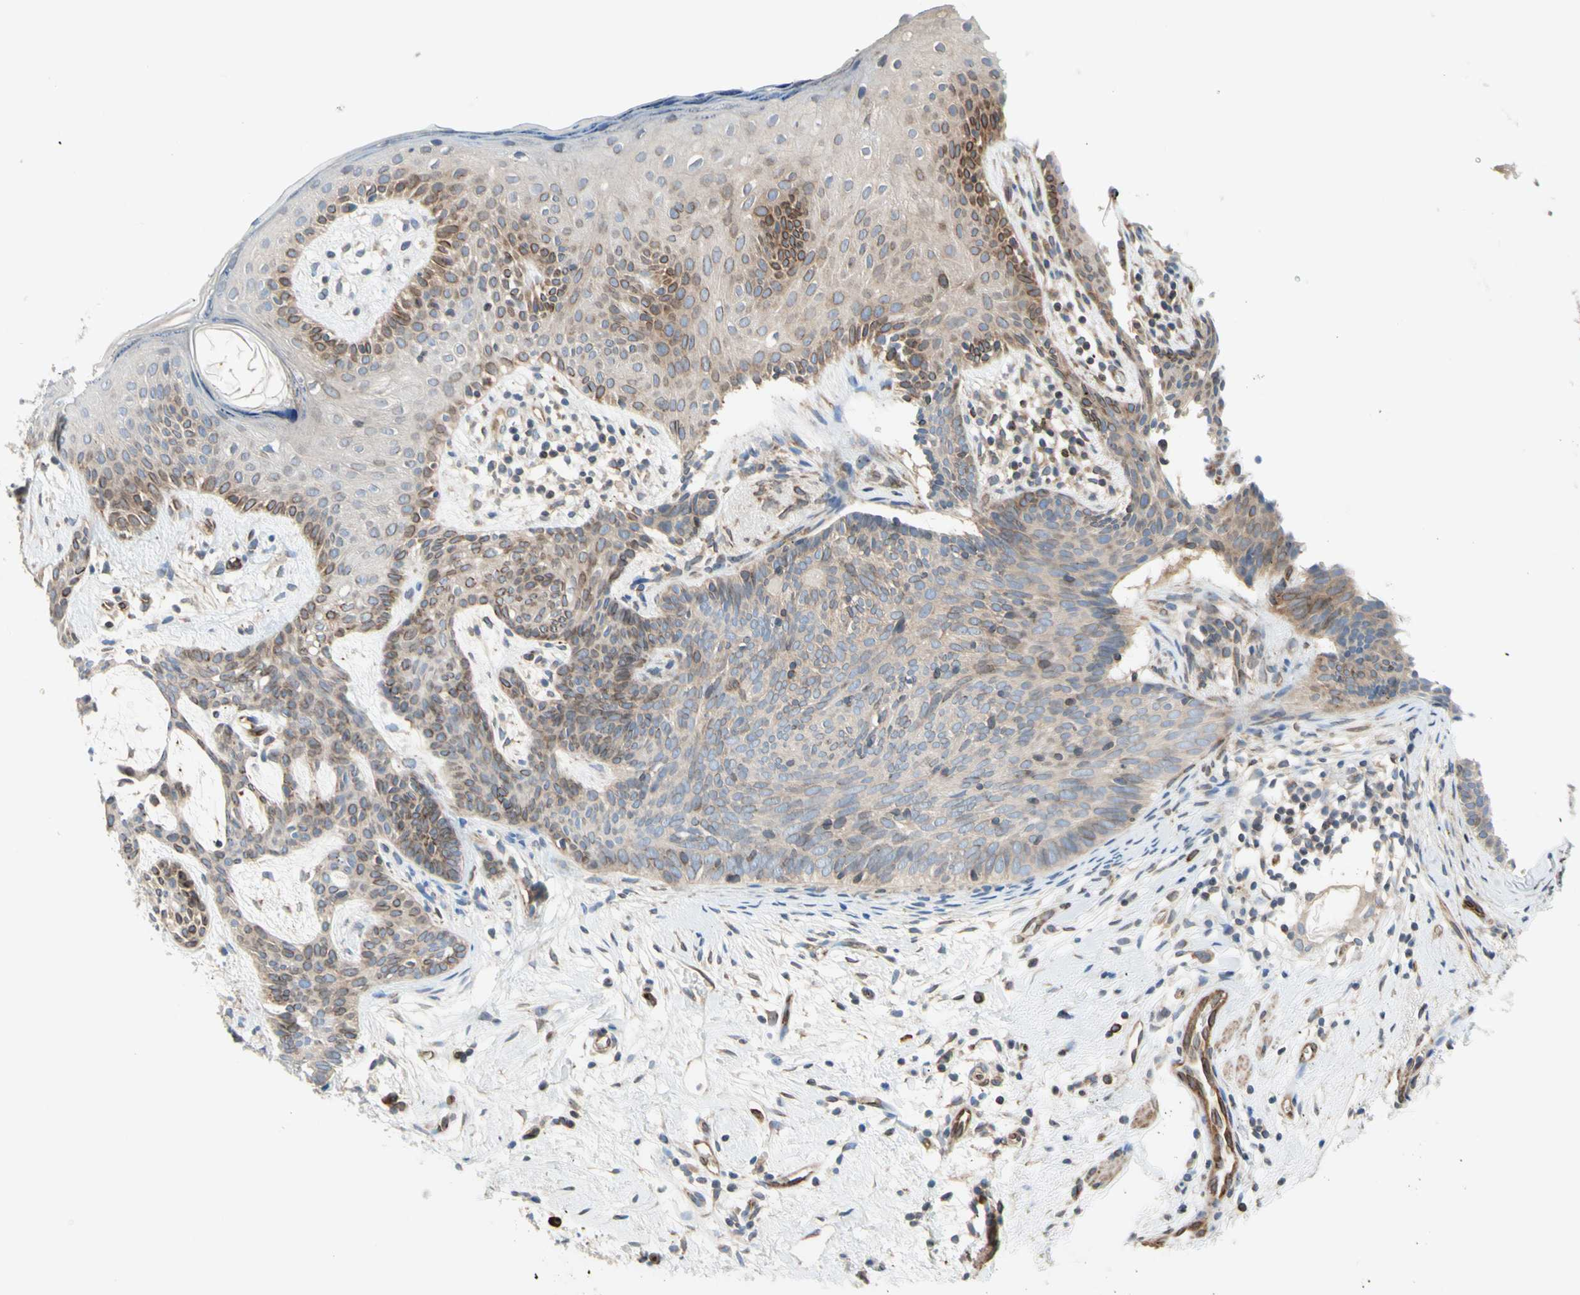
{"staining": {"intensity": "moderate", "quantity": "25%-75%", "location": "cytoplasmic/membranous"}, "tissue": "skin cancer", "cell_type": "Tumor cells", "image_type": "cancer", "snomed": [{"axis": "morphology", "description": "Developmental malformation"}, {"axis": "morphology", "description": "Basal cell carcinoma"}, {"axis": "topography", "description": "Skin"}], "caption": "Immunohistochemical staining of basal cell carcinoma (skin) exhibits medium levels of moderate cytoplasmic/membranous expression in approximately 25%-75% of tumor cells.", "gene": "TRAF2", "patient": {"sex": "female", "age": 62}}